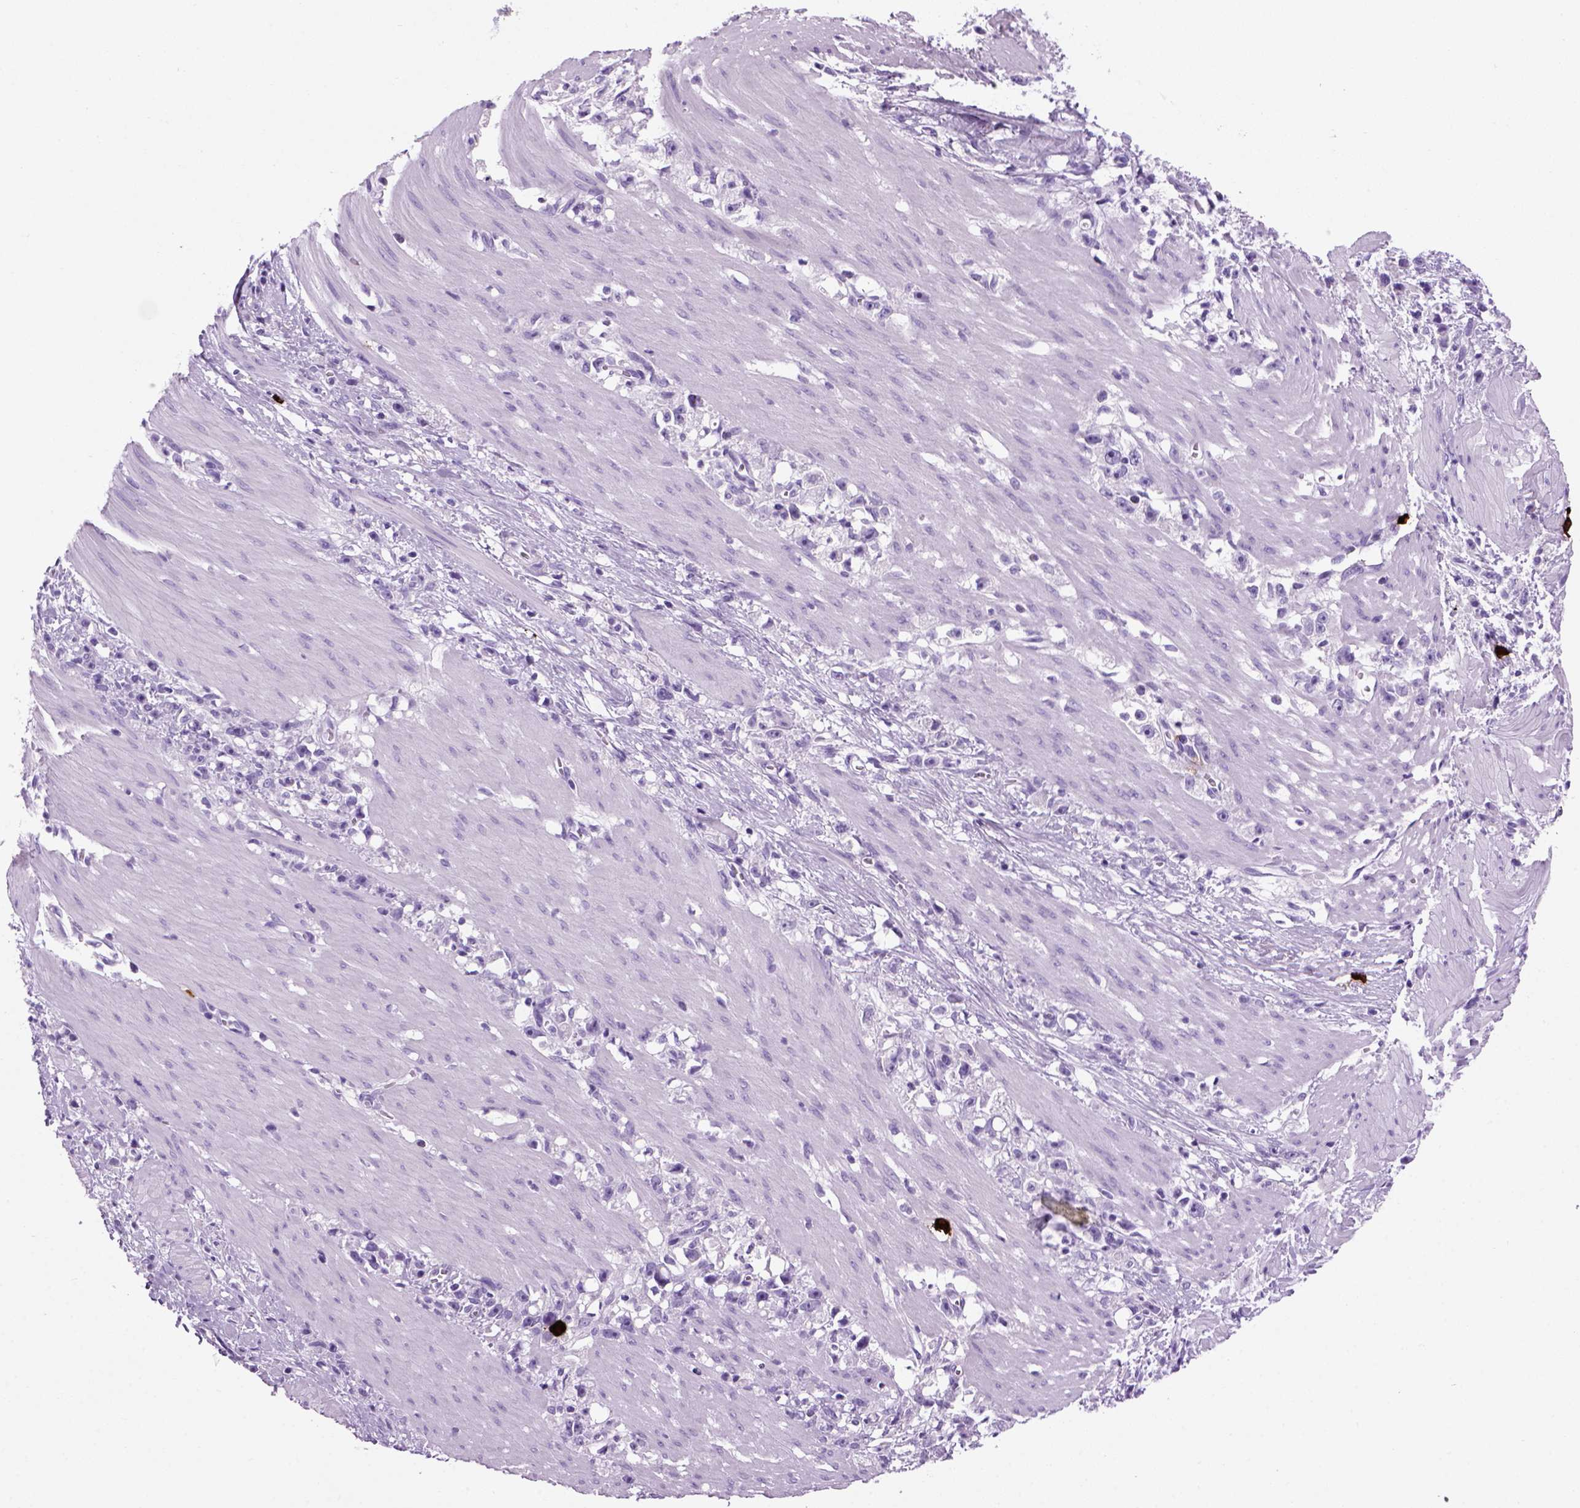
{"staining": {"intensity": "negative", "quantity": "none", "location": "none"}, "tissue": "stomach cancer", "cell_type": "Tumor cells", "image_type": "cancer", "snomed": [{"axis": "morphology", "description": "Adenocarcinoma, NOS"}, {"axis": "topography", "description": "Stomach"}], "caption": "Protein analysis of adenocarcinoma (stomach) exhibits no significant expression in tumor cells.", "gene": "MZB1", "patient": {"sex": "female", "age": 59}}